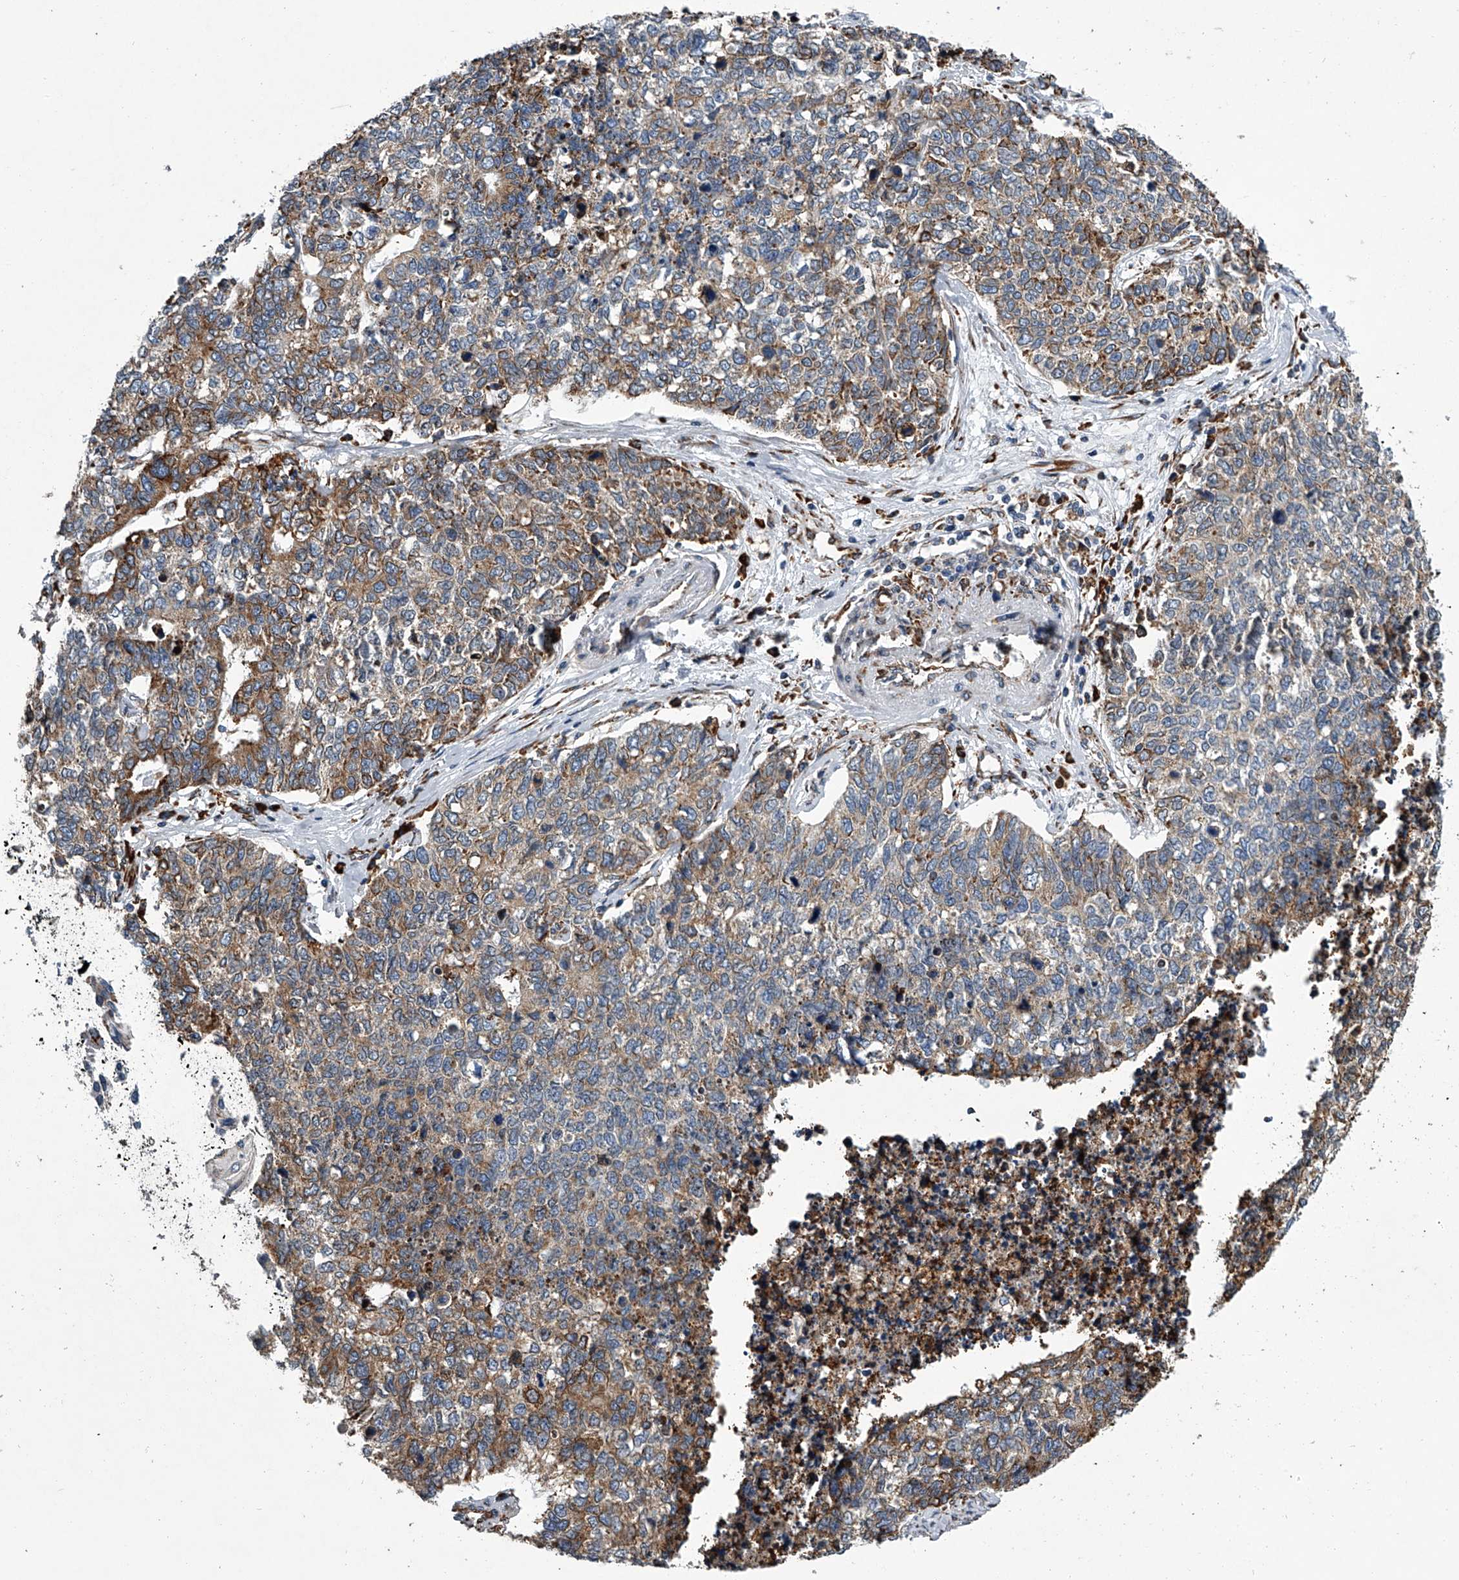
{"staining": {"intensity": "moderate", "quantity": "25%-75%", "location": "cytoplasmic/membranous"}, "tissue": "cervical cancer", "cell_type": "Tumor cells", "image_type": "cancer", "snomed": [{"axis": "morphology", "description": "Squamous cell carcinoma, NOS"}, {"axis": "topography", "description": "Cervix"}], "caption": "IHC of cervical cancer (squamous cell carcinoma) shows medium levels of moderate cytoplasmic/membranous expression in approximately 25%-75% of tumor cells.", "gene": "TMEM63C", "patient": {"sex": "female", "age": 63}}